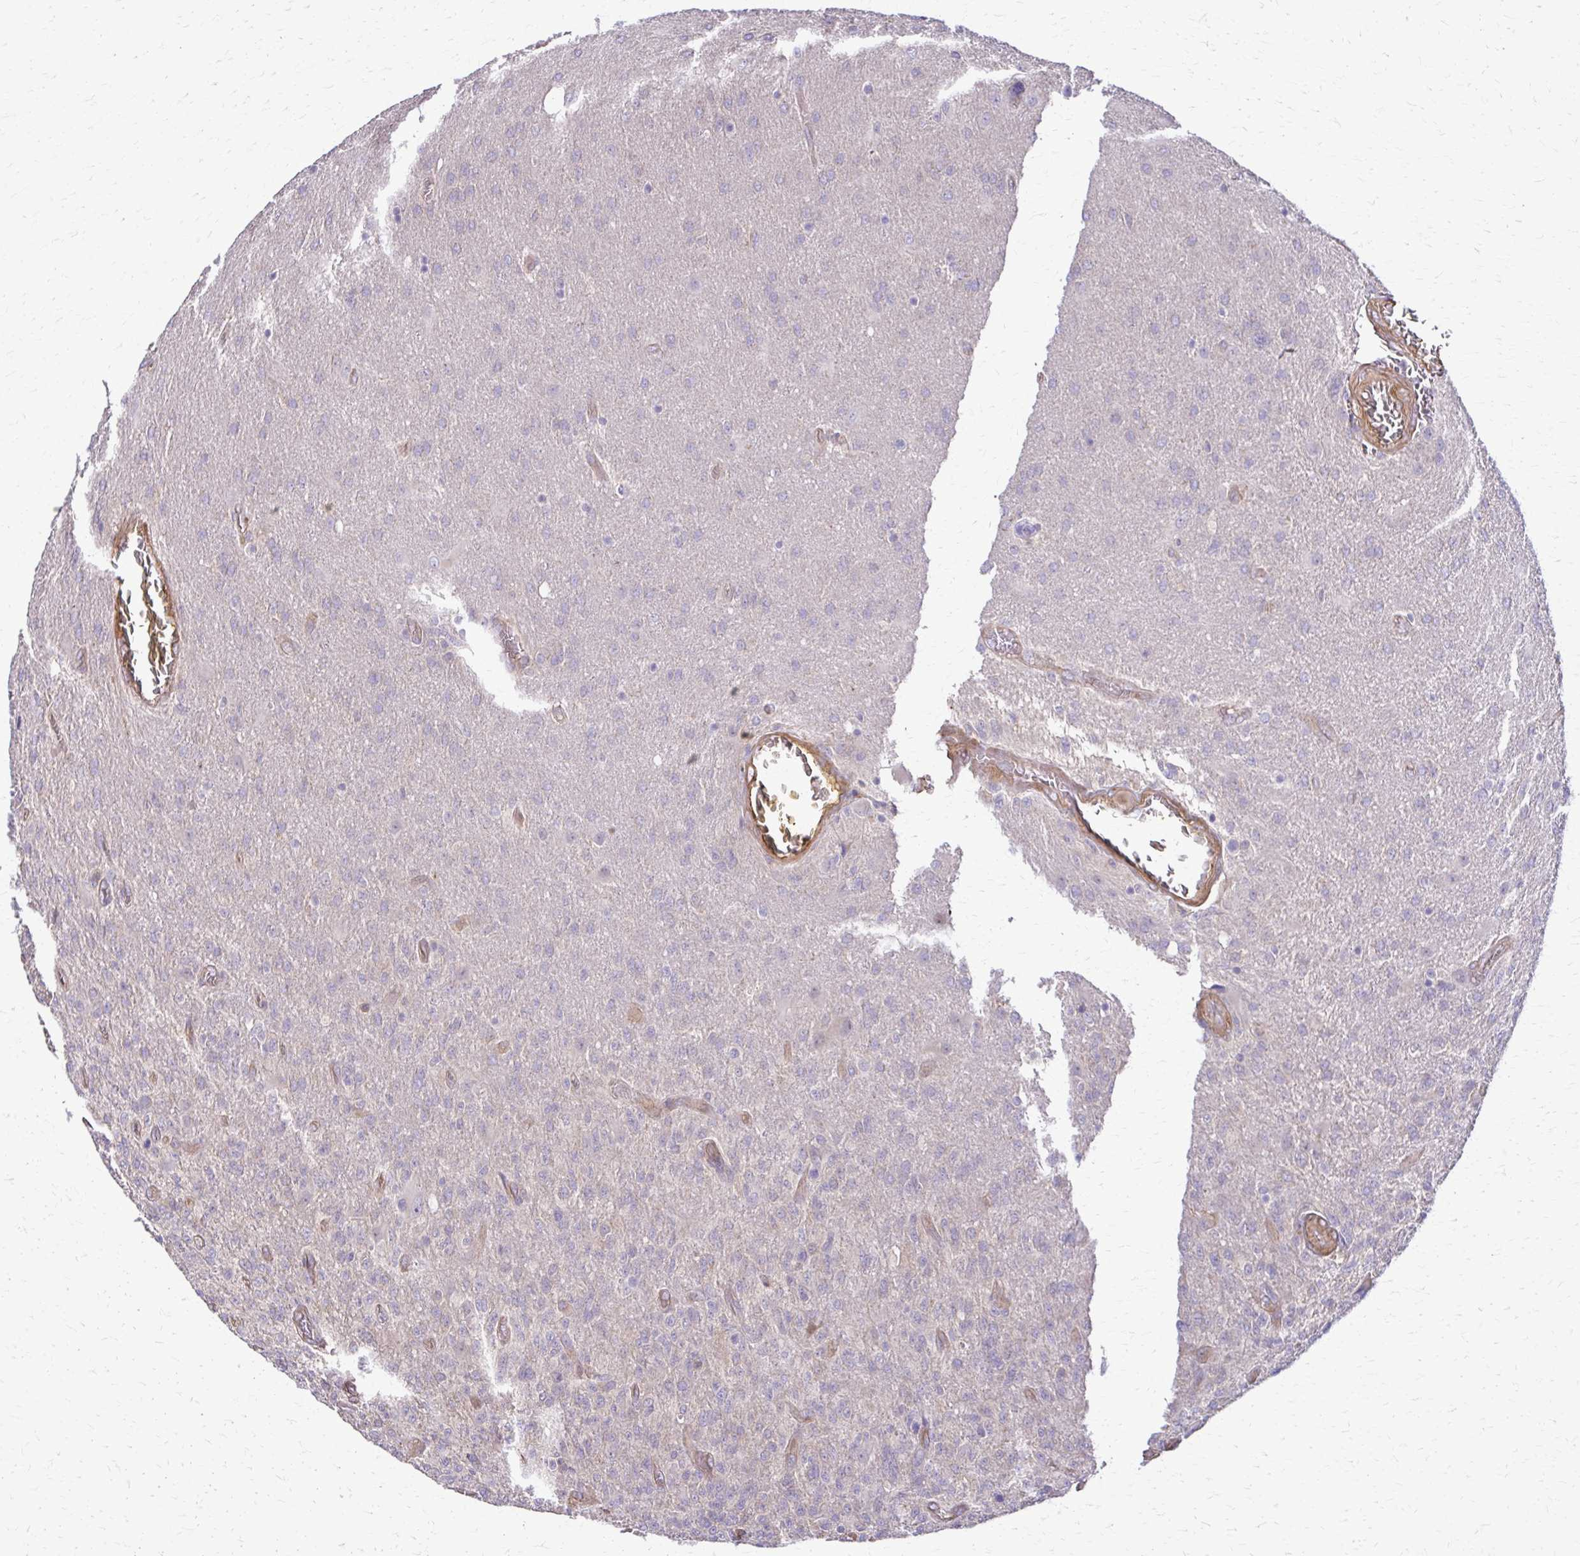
{"staining": {"intensity": "negative", "quantity": "none", "location": "none"}, "tissue": "glioma", "cell_type": "Tumor cells", "image_type": "cancer", "snomed": [{"axis": "morphology", "description": "Glioma, malignant, High grade"}, {"axis": "topography", "description": "Brain"}], "caption": "Human glioma stained for a protein using immunohistochemistry shows no expression in tumor cells.", "gene": "DSP", "patient": {"sex": "male", "age": 61}}